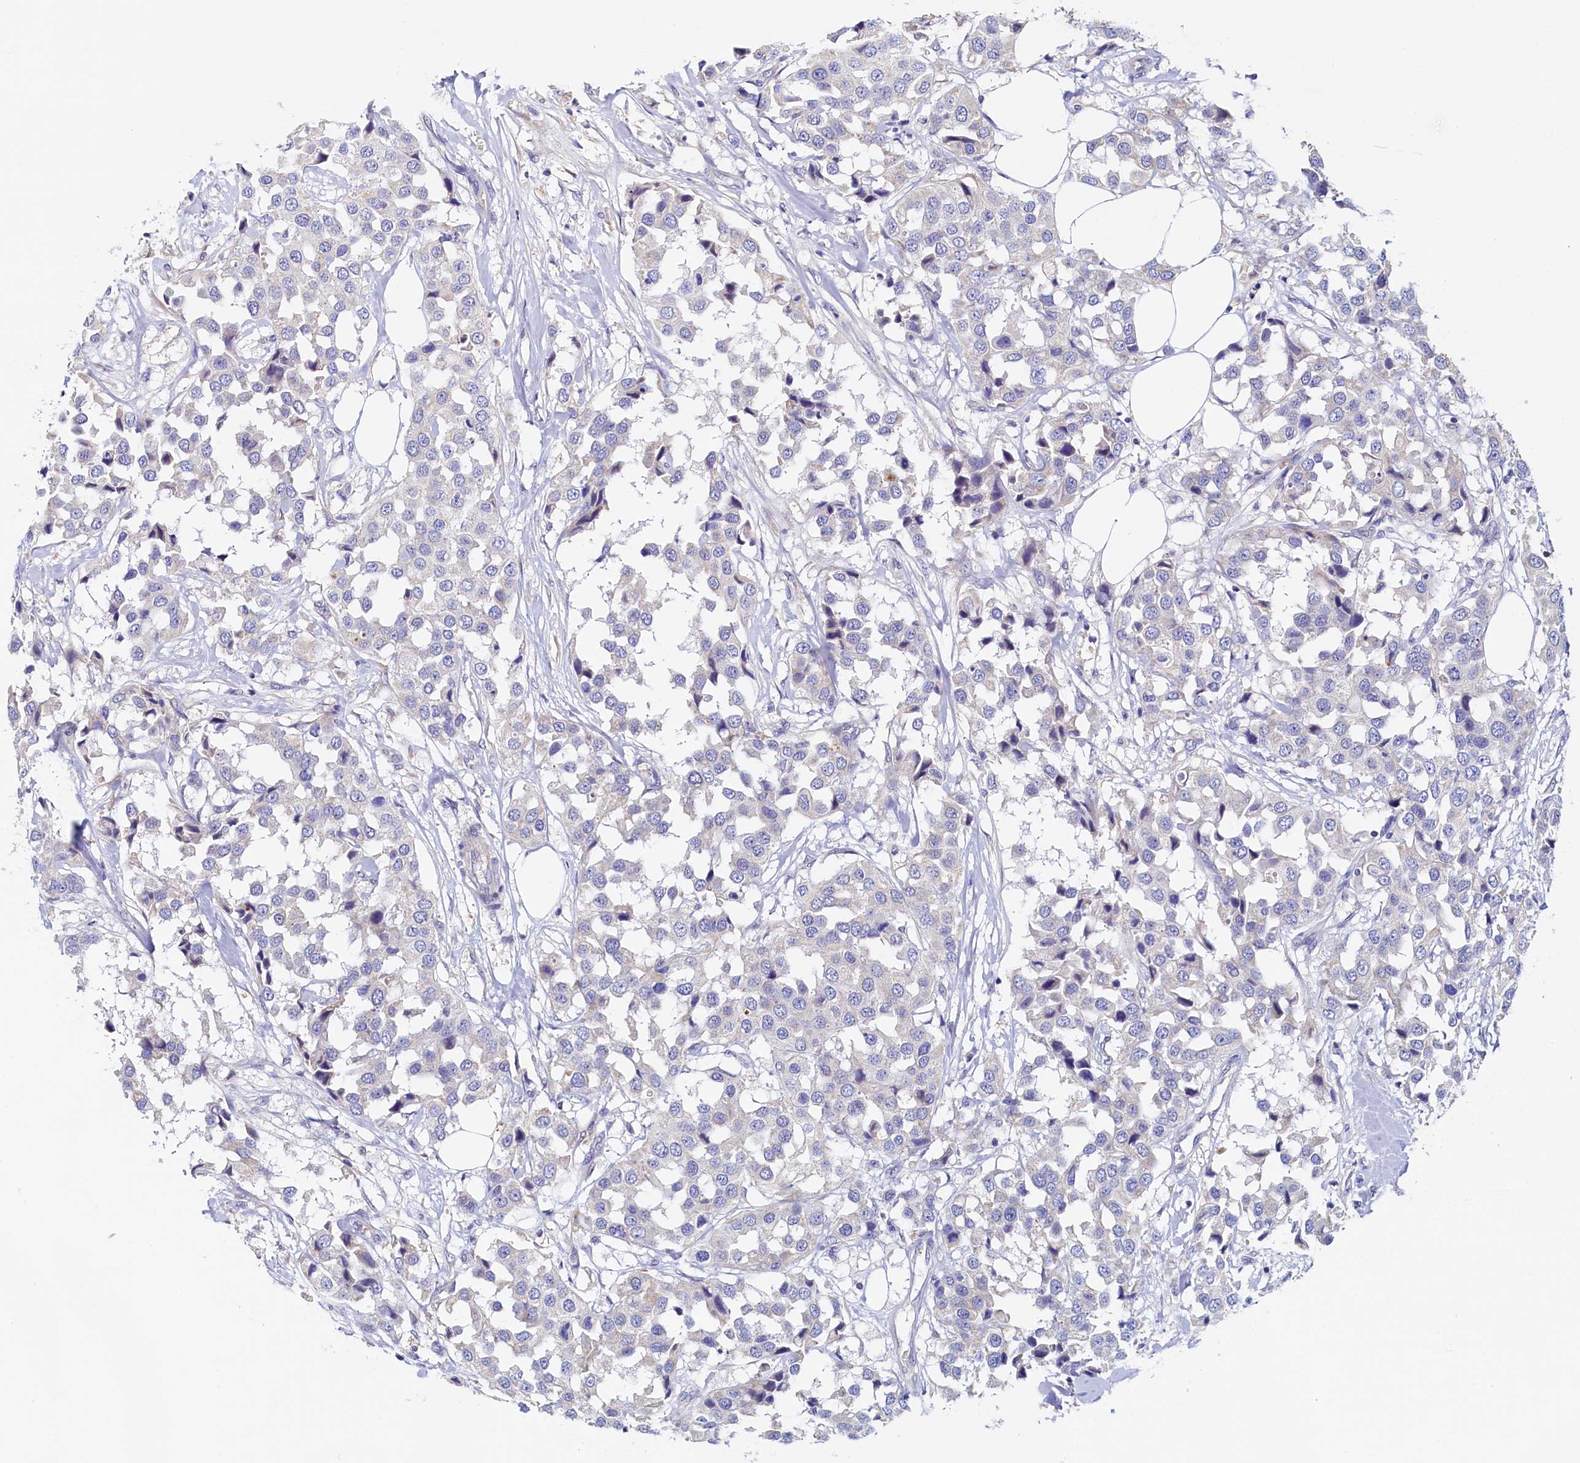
{"staining": {"intensity": "negative", "quantity": "none", "location": "none"}, "tissue": "breast cancer", "cell_type": "Tumor cells", "image_type": "cancer", "snomed": [{"axis": "morphology", "description": "Duct carcinoma"}, {"axis": "topography", "description": "Breast"}], "caption": "Histopathology image shows no significant protein staining in tumor cells of breast cancer.", "gene": "DTD1", "patient": {"sex": "female", "age": 80}}